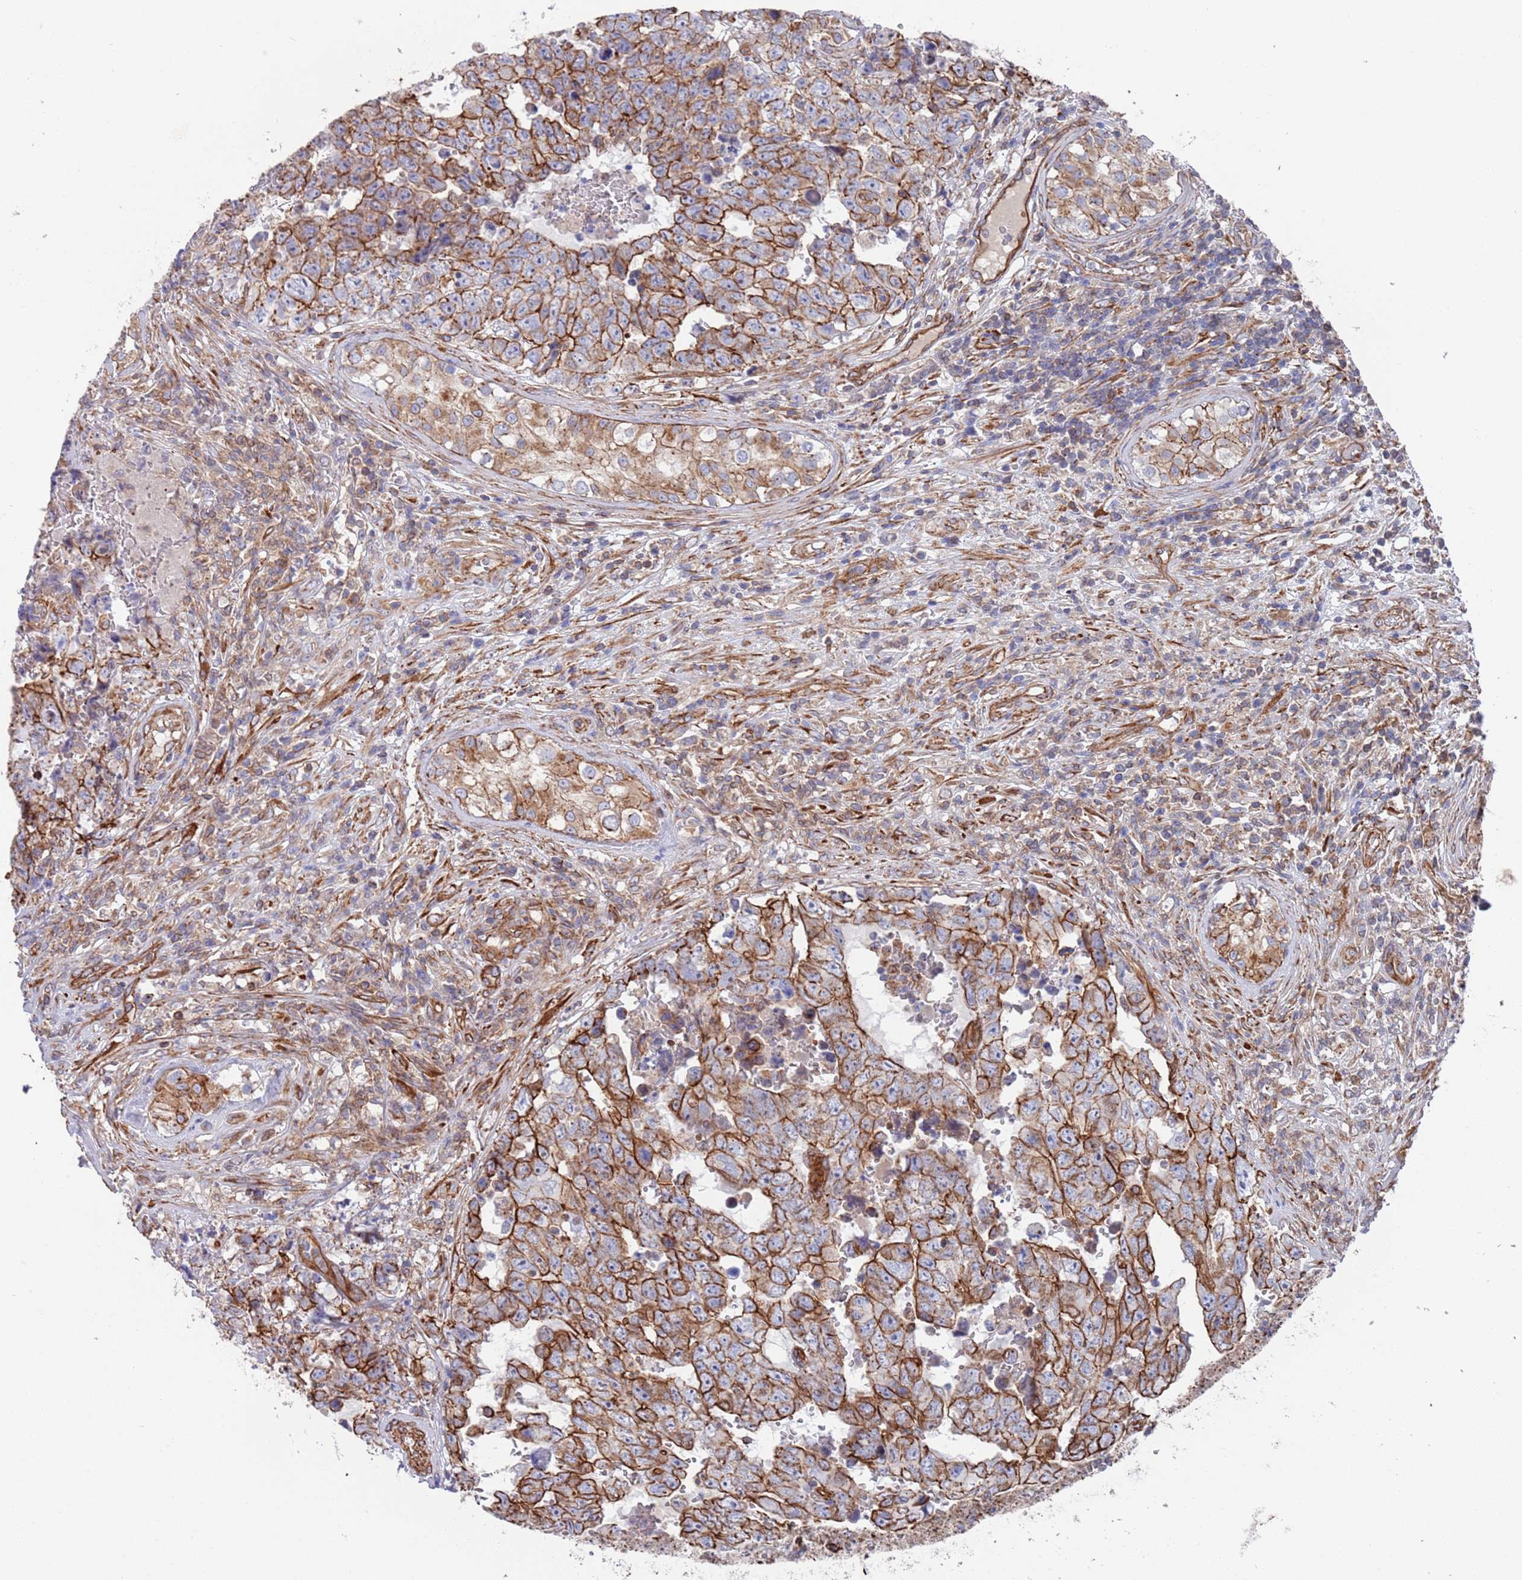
{"staining": {"intensity": "strong", "quantity": ">75%", "location": "cytoplasmic/membranous"}, "tissue": "testis cancer", "cell_type": "Tumor cells", "image_type": "cancer", "snomed": [{"axis": "morphology", "description": "Normal tissue, NOS"}, {"axis": "morphology", "description": "Carcinoma, Embryonal, NOS"}, {"axis": "topography", "description": "Testis"}, {"axis": "topography", "description": "Epididymis"}], "caption": "Protein staining of embryonal carcinoma (testis) tissue shows strong cytoplasmic/membranous staining in about >75% of tumor cells. Using DAB (brown) and hematoxylin (blue) stains, captured at high magnification using brightfield microscopy.", "gene": "JAKMIP2", "patient": {"sex": "male", "age": 25}}